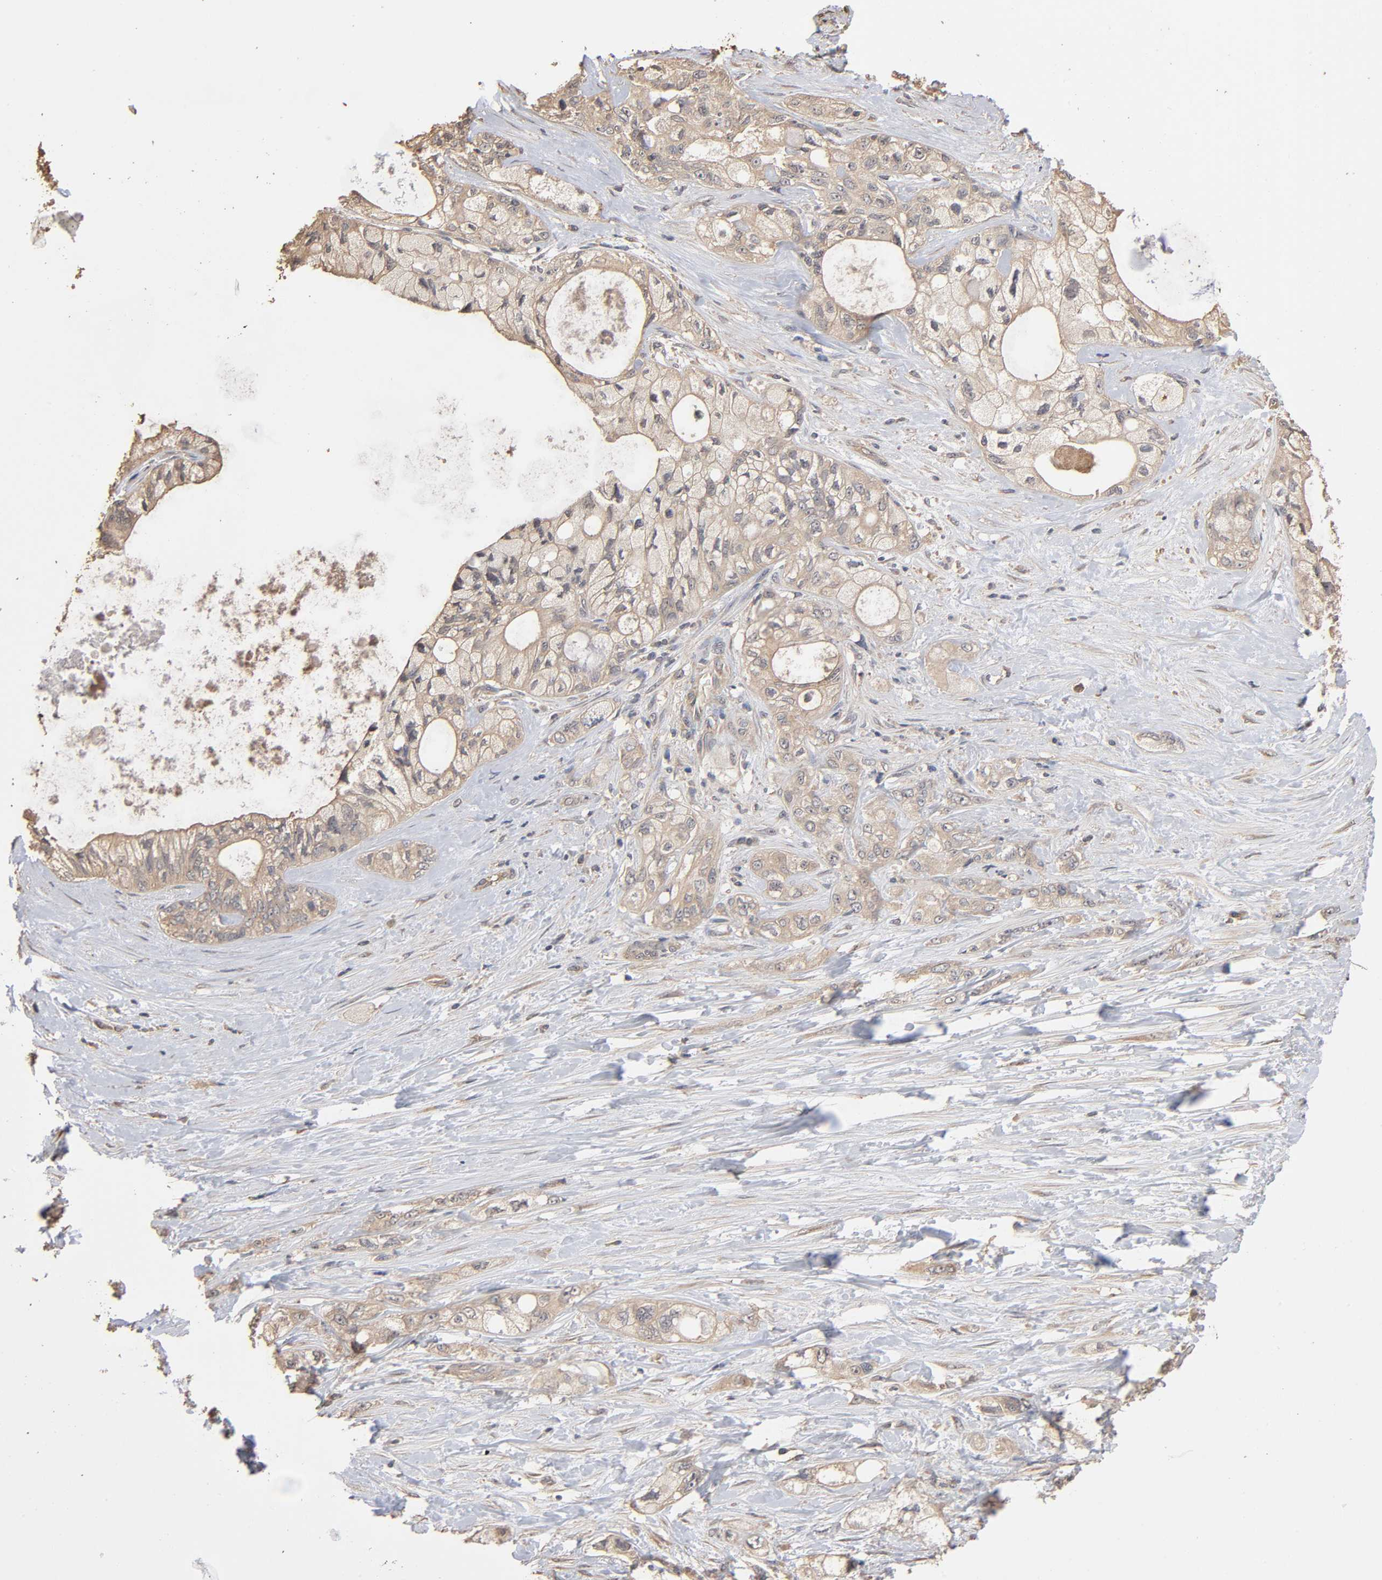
{"staining": {"intensity": "weak", "quantity": ">75%", "location": "cytoplasmic/membranous"}, "tissue": "pancreatic cancer", "cell_type": "Tumor cells", "image_type": "cancer", "snomed": [{"axis": "morphology", "description": "Adenocarcinoma, NOS"}, {"axis": "topography", "description": "Pancreas"}], "caption": "Pancreatic cancer stained with a brown dye reveals weak cytoplasmic/membranous positive positivity in about >75% of tumor cells.", "gene": "ARHGEF7", "patient": {"sex": "male", "age": 70}}